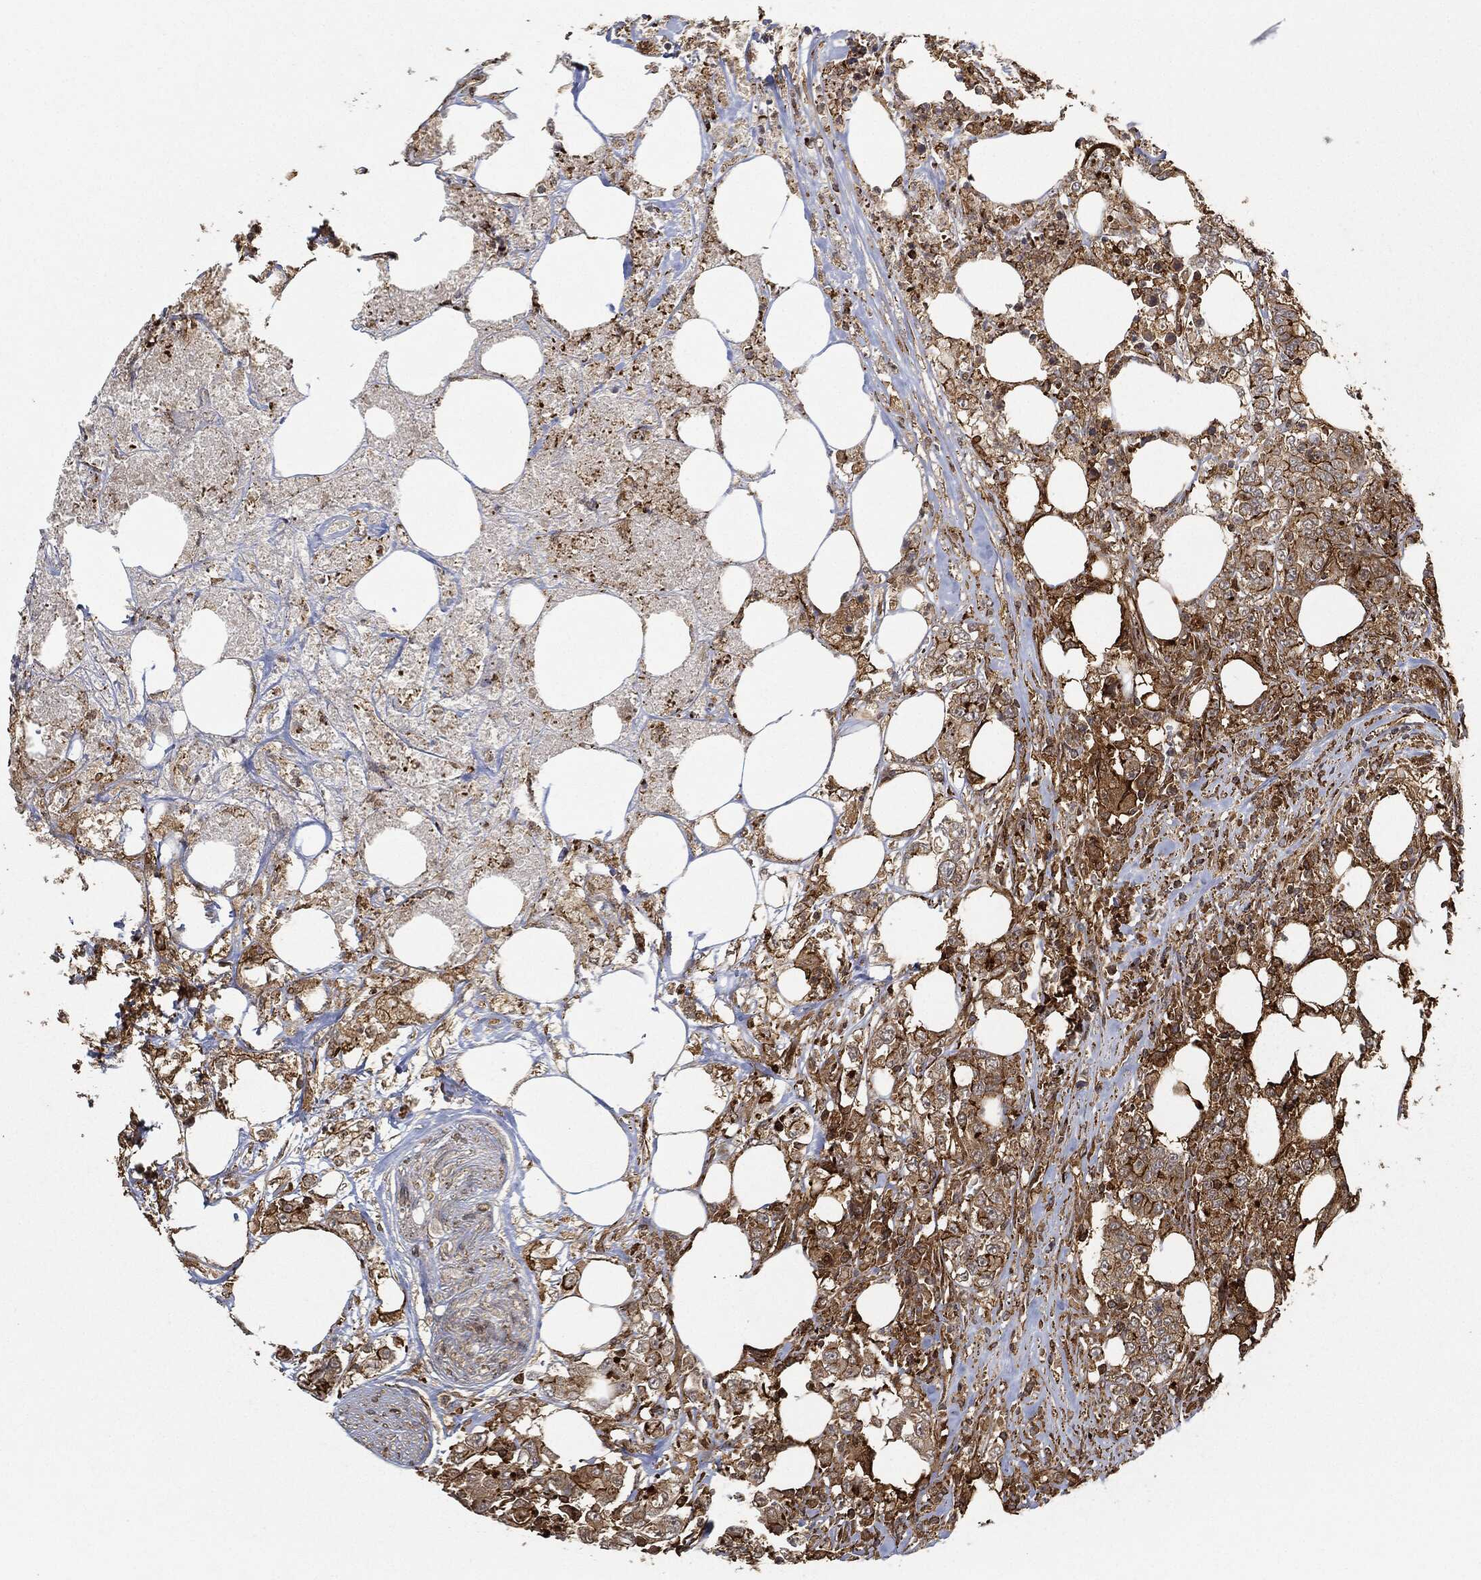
{"staining": {"intensity": "strong", "quantity": "25%-75%", "location": "cytoplasmic/membranous"}, "tissue": "colorectal cancer", "cell_type": "Tumor cells", "image_type": "cancer", "snomed": [{"axis": "morphology", "description": "Adenocarcinoma, NOS"}, {"axis": "topography", "description": "Colon"}], "caption": "Immunohistochemistry (IHC) photomicrograph of neoplastic tissue: human colorectal adenocarcinoma stained using immunohistochemistry (IHC) displays high levels of strong protein expression localized specifically in the cytoplasmic/membranous of tumor cells, appearing as a cytoplasmic/membranous brown color.", "gene": "TPT1", "patient": {"sex": "female", "age": 48}}